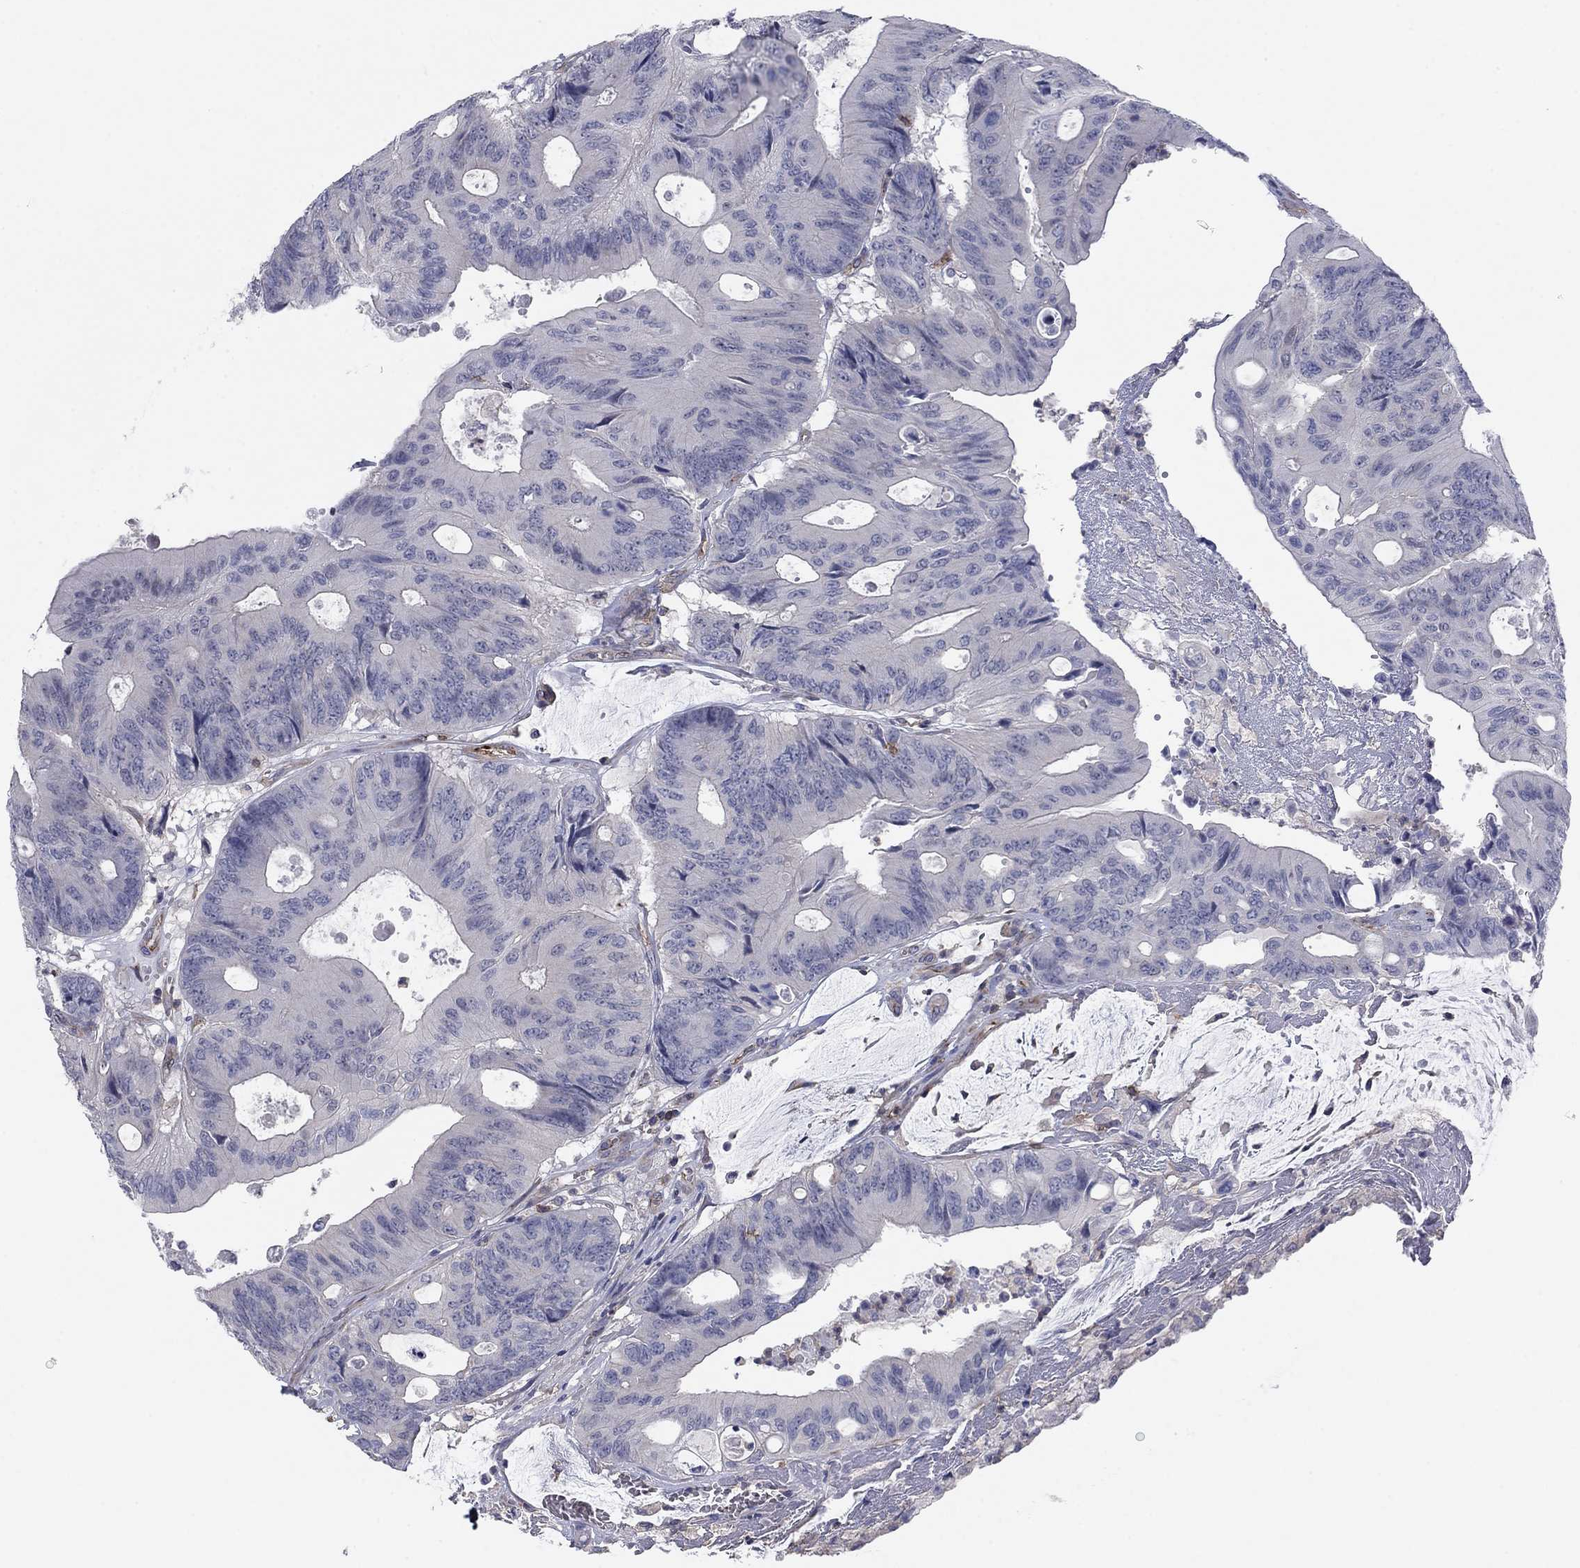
{"staining": {"intensity": "negative", "quantity": "none", "location": "none"}, "tissue": "colorectal cancer", "cell_type": "Tumor cells", "image_type": "cancer", "snomed": [{"axis": "morphology", "description": "Normal tissue, NOS"}, {"axis": "morphology", "description": "Adenocarcinoma, NOS"}, {"axis": "topography", "description": "Colon"}], "caption": "Tumor cells show no significant protein staining in colorectal cancer. (Brightfield microscopy of DAB (3,3'-diaminobenzidine) immunohistochemistry (IHC) at high magnification).", "gene": "PSD4", "patient": {"sex": "male", "age": 65}}